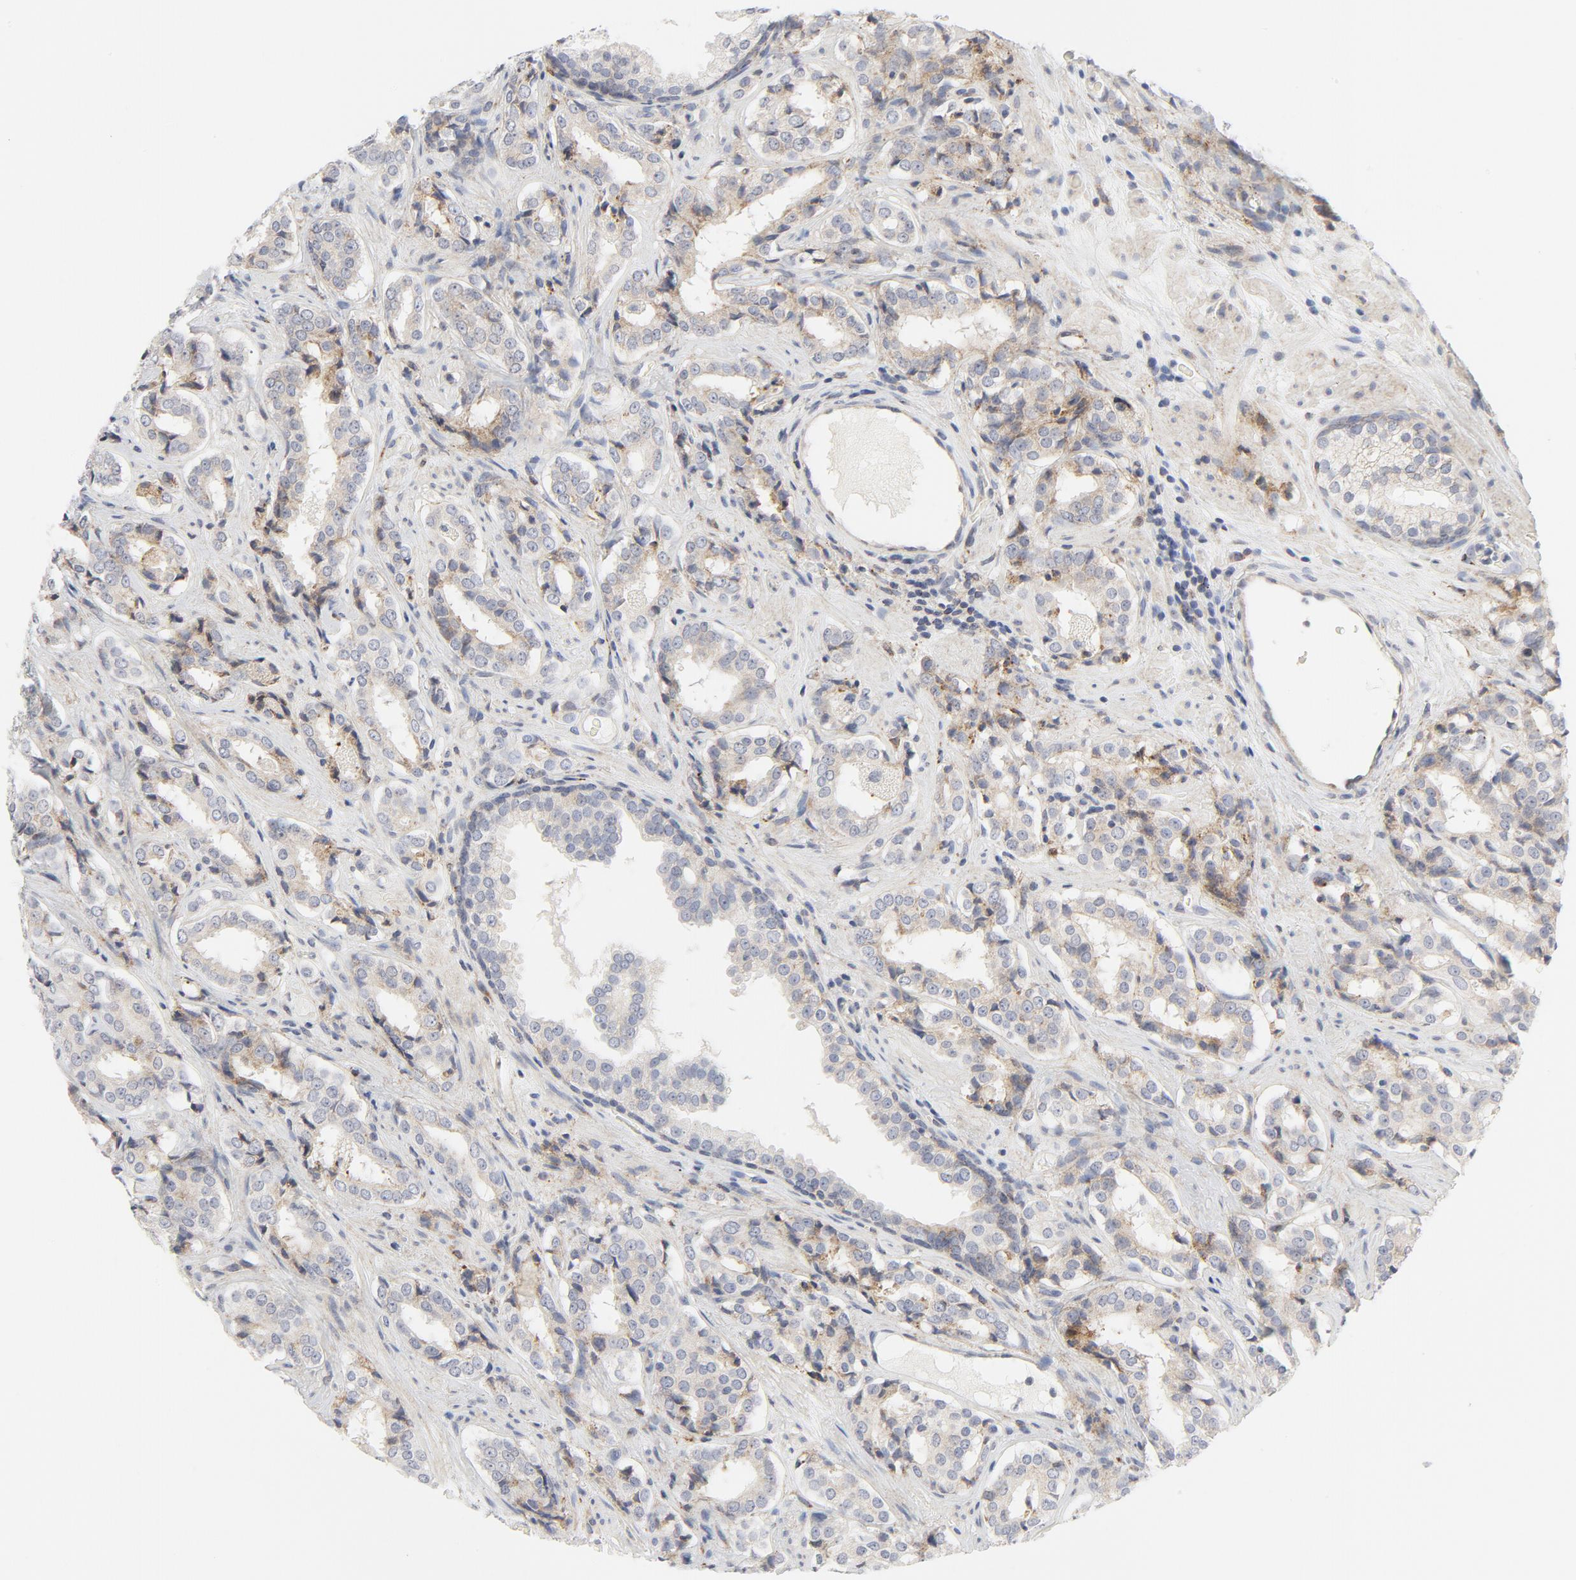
{"staining": {"intensity": "moderate", "quantity": "25%-75%", "location": "cytoplasmic/membranous"}, "tissue": "prostate cancer", "cell_type": "Tumor cells", "image_type": "cancer", "snomed": [{"axis": "morphology", "description": "Adenocarcinoma, Medium grade"}, {"axis": "topography", "description": "Prostate"}], "caption": "A micrograph showing moderate cytoplasmic/membranous staining in about 25%-75% of tumor cells in medium-grade adenocarcinoma (prostate), as visualized by brown immunohistochemical staining.", "gene": "LRP6", "patient": {"sex": "male", "age": 60}}